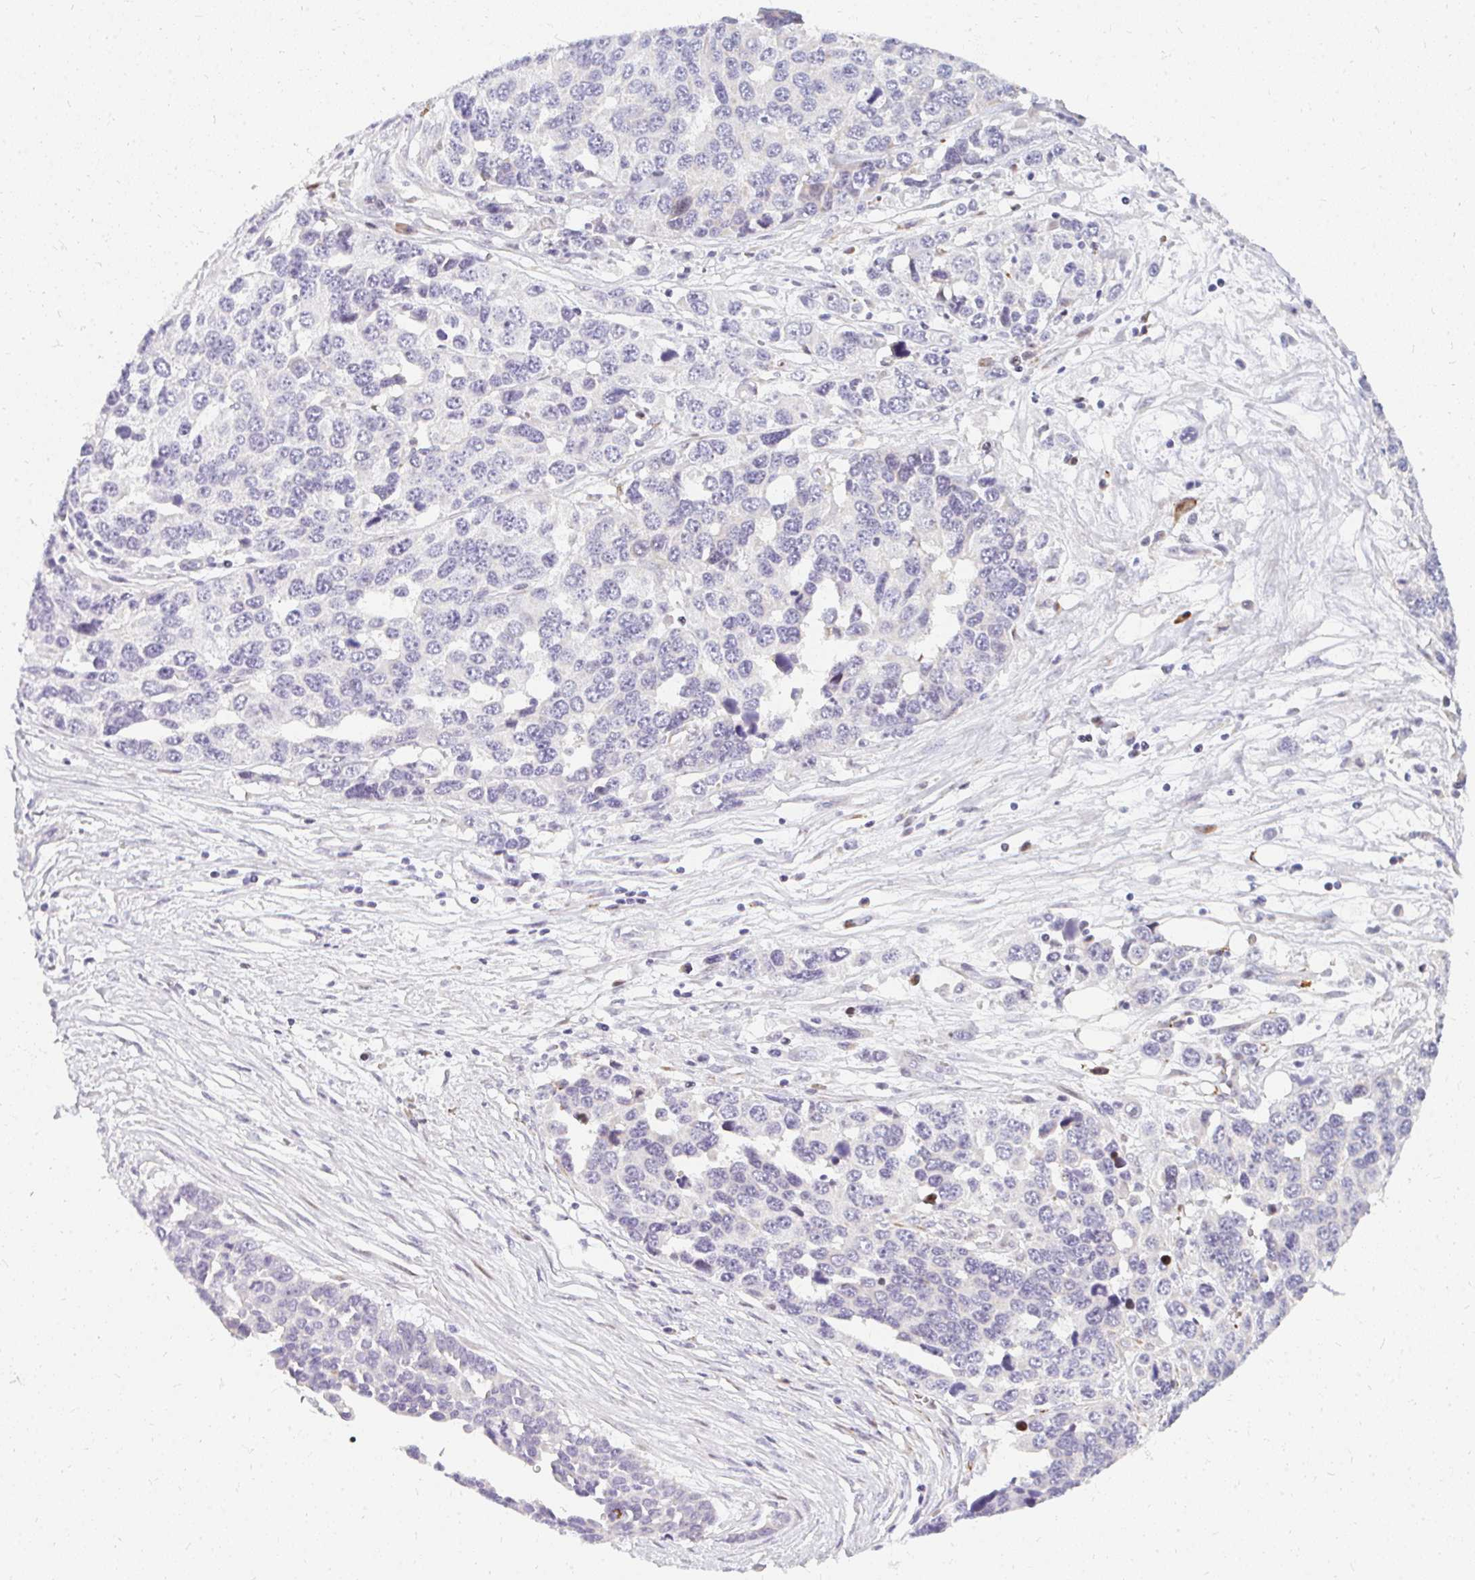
{"staining": {"intensity": "negative", "quantity": "none", "location": "none"}, "tissue": "ovarian cancer", "cell_type": "Tumor cells", "image_type": "cancer", "snomed": [{"axis": "morphology", "description": "Cystadenocarcinoma, serous, NOS"}, {"axis": "topography", "description": "Ovary"}], "caption": "A histopathology image of ovarian cancer (serous cystadenocarcinoma) stained for a protein exhibits no brown staining in tumor cells. (Stains: DAB immunohistochemistry (IHC) with hematoxylin counter stain, Microscopy: brightfield microscopy at high magnification).", "gene": "PLA2G5", "patient": {"sex": "female", "age": 76}}